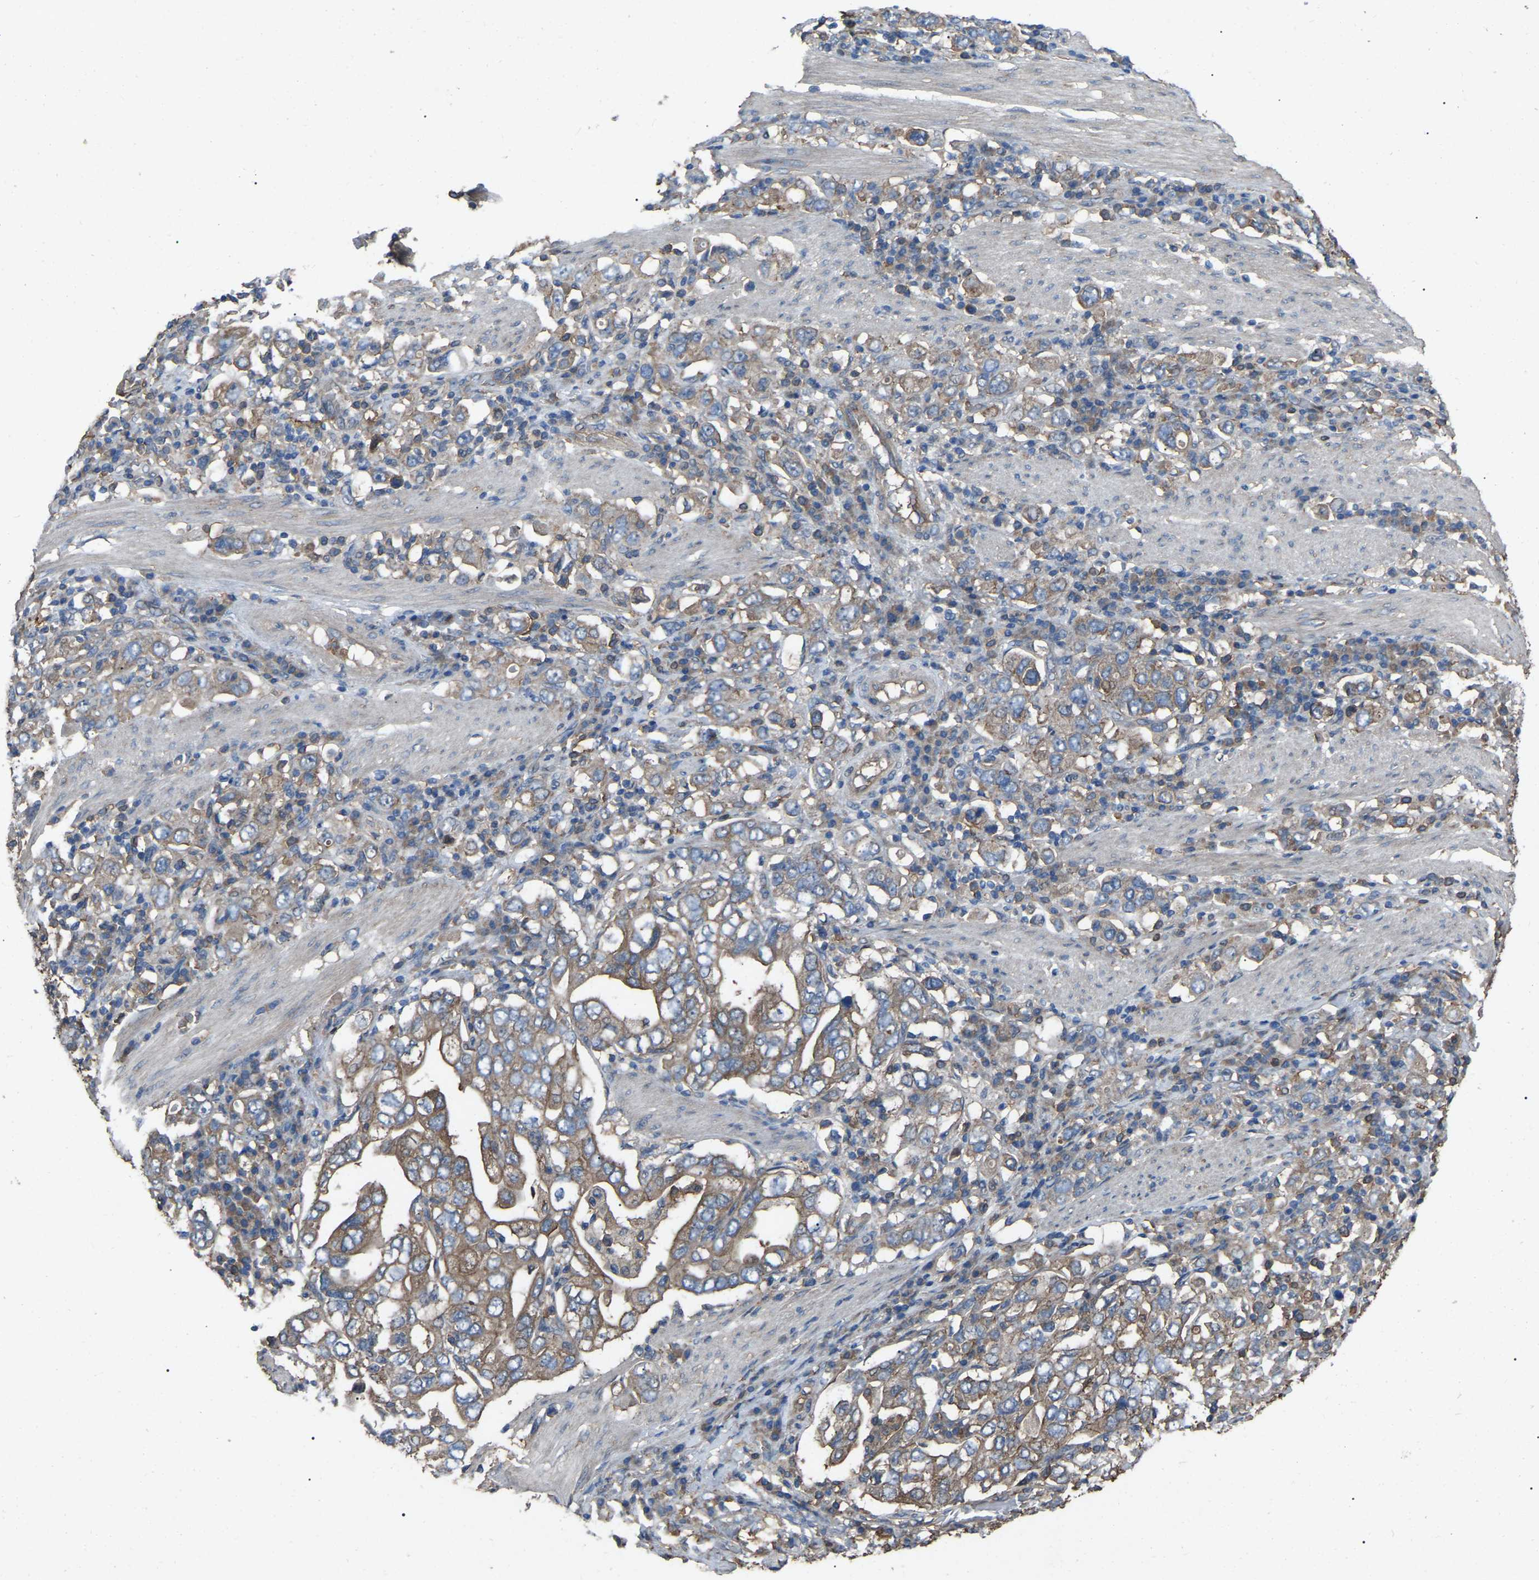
{"staining": {"intensity": "moderate", "quantity": ">75%", "location": "cytoplasmic/membranous"}, "tissue": "stomach cancer", "cell_type": "Tumor cells", "image_type": "cancer", "snomed": [{"axis": "morphology", "description": "Adenocarcinoma, NOS"}, {"axis": "topography", "description": "Stomach, upper"}], "caption": "The histopathology image shows staining of stomach cancer, revealing moderate cytoplasmic/membranous protein staining (brown color) within tumor cells.", "gene": "AIMP1", "patient": {"sex": "male", "age": 62}}